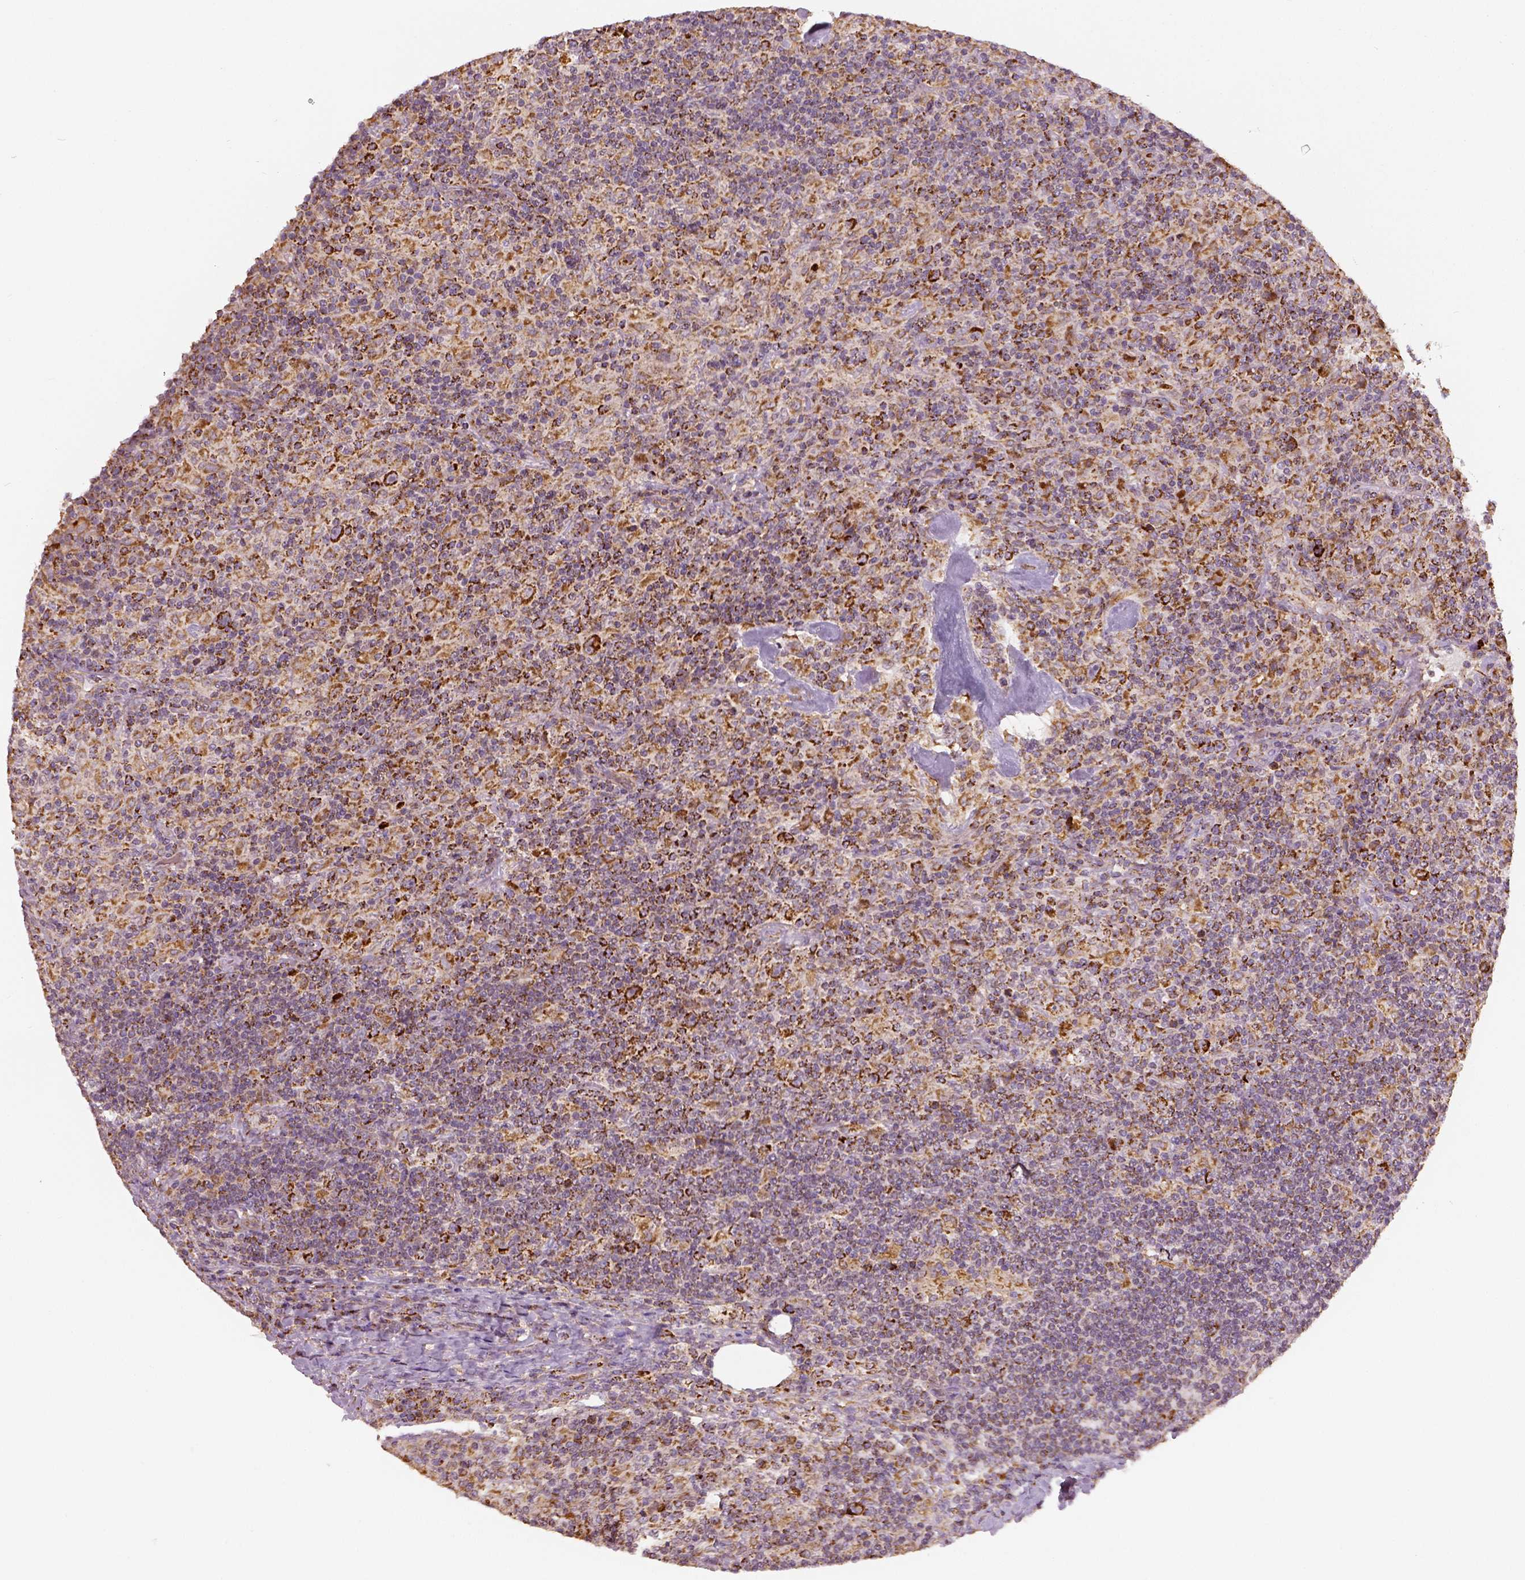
{"staining": {"intensity": "moderate", "quantity": ">75%", "location": "cytoplasmic/membranous"}, "tissue": "lymphoma", "cell_type": "Tumor cells", "image_type": "cancer", "snomed": [{"axis": "morphology", "description": "Hodgkin's disease, NOS"}, {"axis": "topography", "description": "Lymph node"}], "caption": "Immunohistochemistry (IHC) staining of lymphoma, which exhibits medium levels of moderate cytoplasmic/membranous staining in approximately >75% of tumor cells indicating moderate cytoplasmic/membranous protein positivity. The staining was performed using DAB (3,3'-diaminobenzidine) (brown) for protein detection and nuclei were counterstained in hematoxylin (blue).", "gene": "PGAM5", "patient": {"sex": "male", "age": 70}}